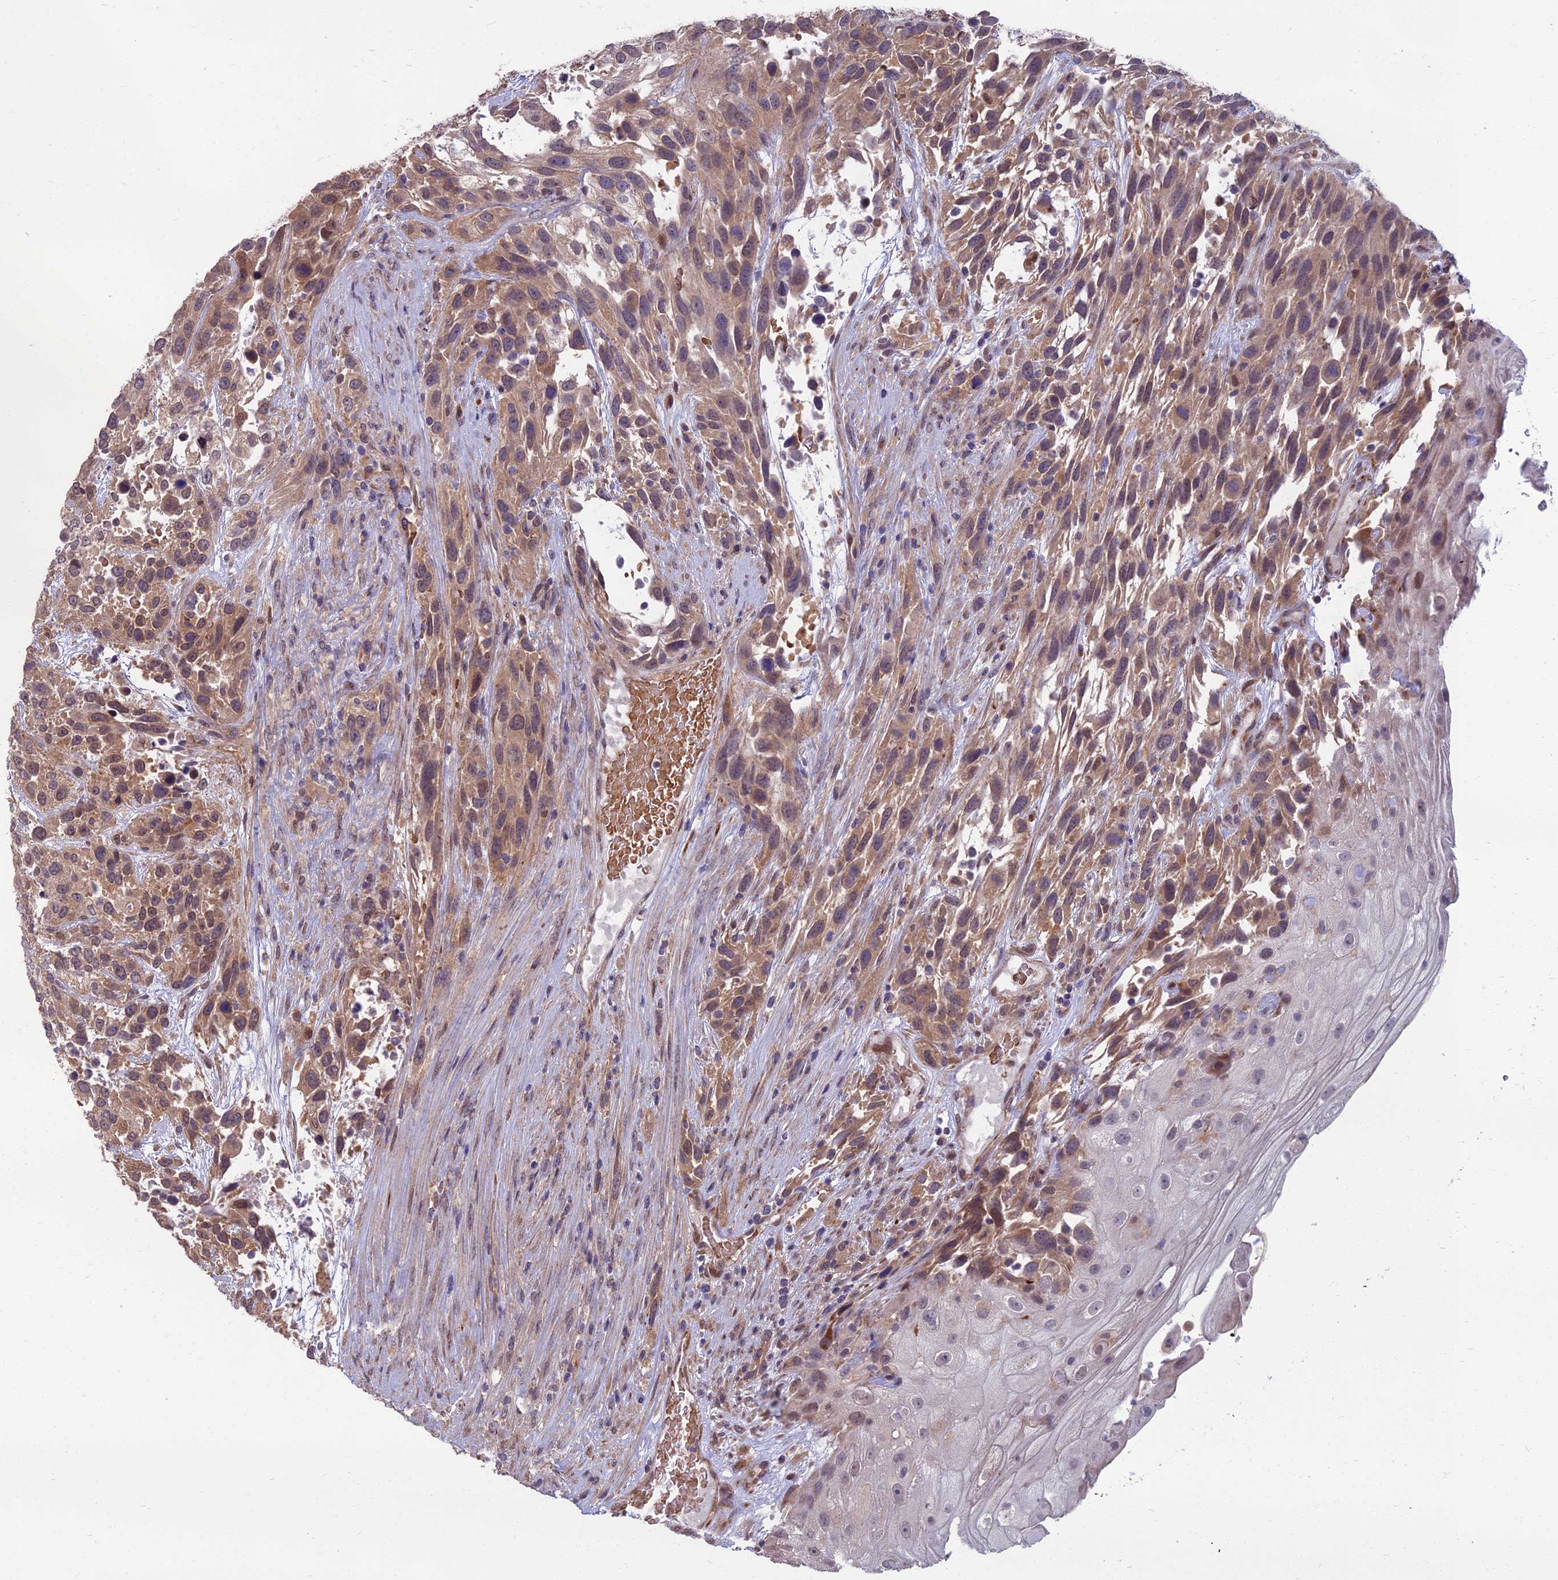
{"staining": {"intensity": "moderate", "quantity": ">75%", "location": "cytoplasmic/membranous,nuclear"}, "tissue": "urothelial cancer", "cell_type": "Tumor cells", "image_type": "cancer", "snomed": [{"axis": "morphology", "description": "Urothelial carcinoma, High grade"}, {"axis": "topography", "description": "Urinary bladder"}], "caption": "Urothelial cancer tissue exhibits moderate cytoplasmic/membranous and nuclear staining in about >75% of tumor cells (Stains: DAB (3,3'-diaminobenzidine) in brown, nuclei in blue, Microscopy: brightfield microscopy at high magnification).", "gene": "NR4A3", "patient": {"sex": "female", "age": 70}}